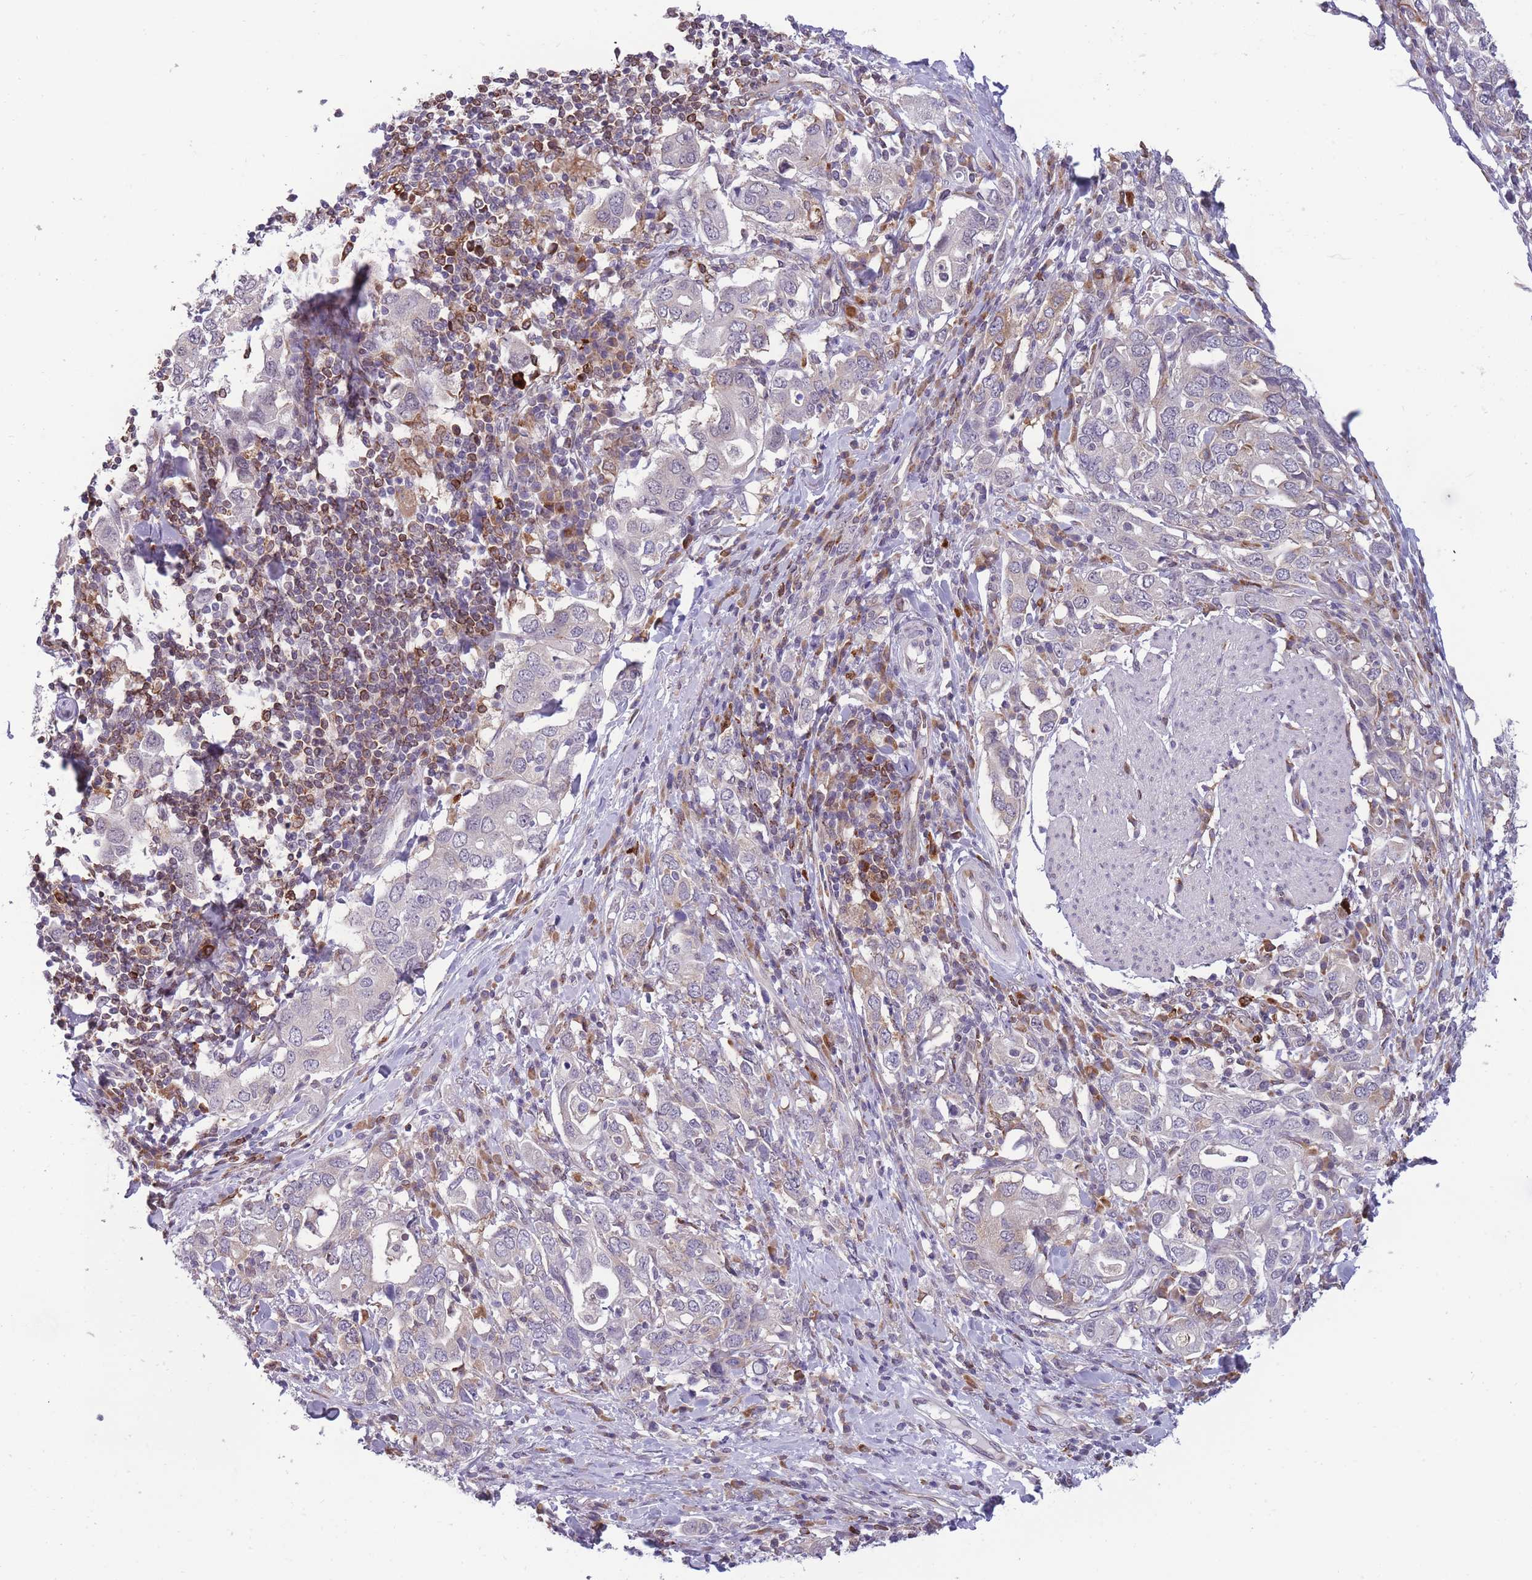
{"staining": {"intensity": "negative", "quantity": "none", "location": "none"}, "tissue": "stomach cancer", "cell_type": "Tumor cells", "image_type": "cancer", "snomed": [{"axis": "morphology", "description": "Adenocarcinoma, NOS"}, {"axis": "topography", "description": "Stomach, upper"}, {"axis": "topography", "description": "Stomach"}], "caption": "Tumor cells are negative for brown protein staining in stomach cancer (adenocarcinoma). Brightfield microscopy of immunohistochemistry stained with DAB (brown) and hematoxylin (blue), captured at high magnification.", "gene": "TMEM121", "patient": {"sex": "male", "age": 62}}